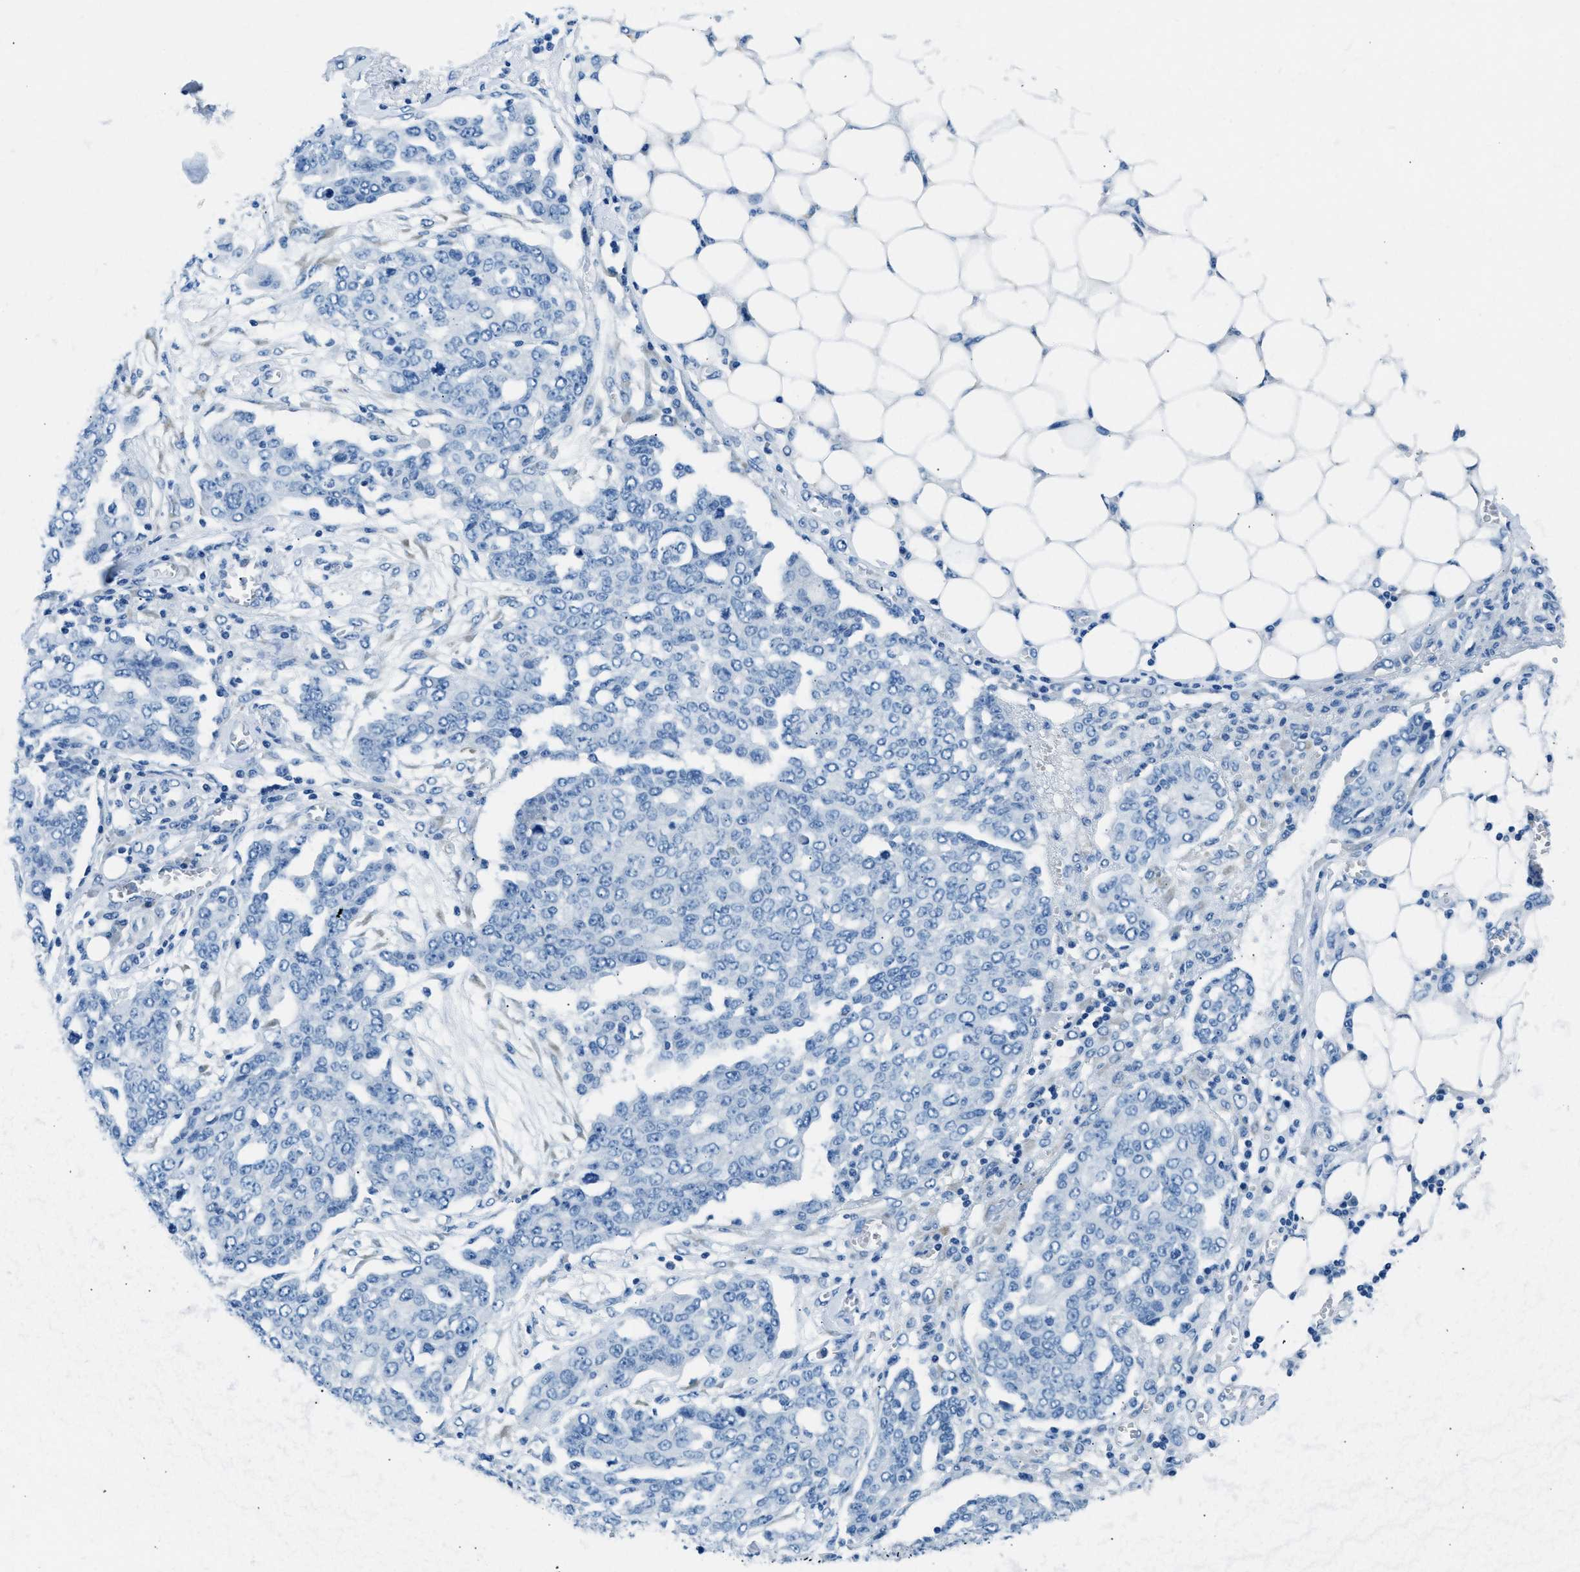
{"staining": {"intensity": "negative", "quantity": "none", "location": "none"}, "tissue": "ovarian cancer", "cell_type": "Tumor cells", "image_type": "cancer", "snomed": [{"axis": "morphology", "description": "Cystadenocarcinoma, serous, NOS"}, {"axis": "topography", "description": "Soft tissue"}, {"axis": "topography", "description": "Ovary"}], "caption": "The micrograph exhibits no significant expression in tumor cells of ovarian cancer (serous cystadenocarcinoma).", "gene": "CLDN18", "patient": {"sex": "female", "age": 57}}